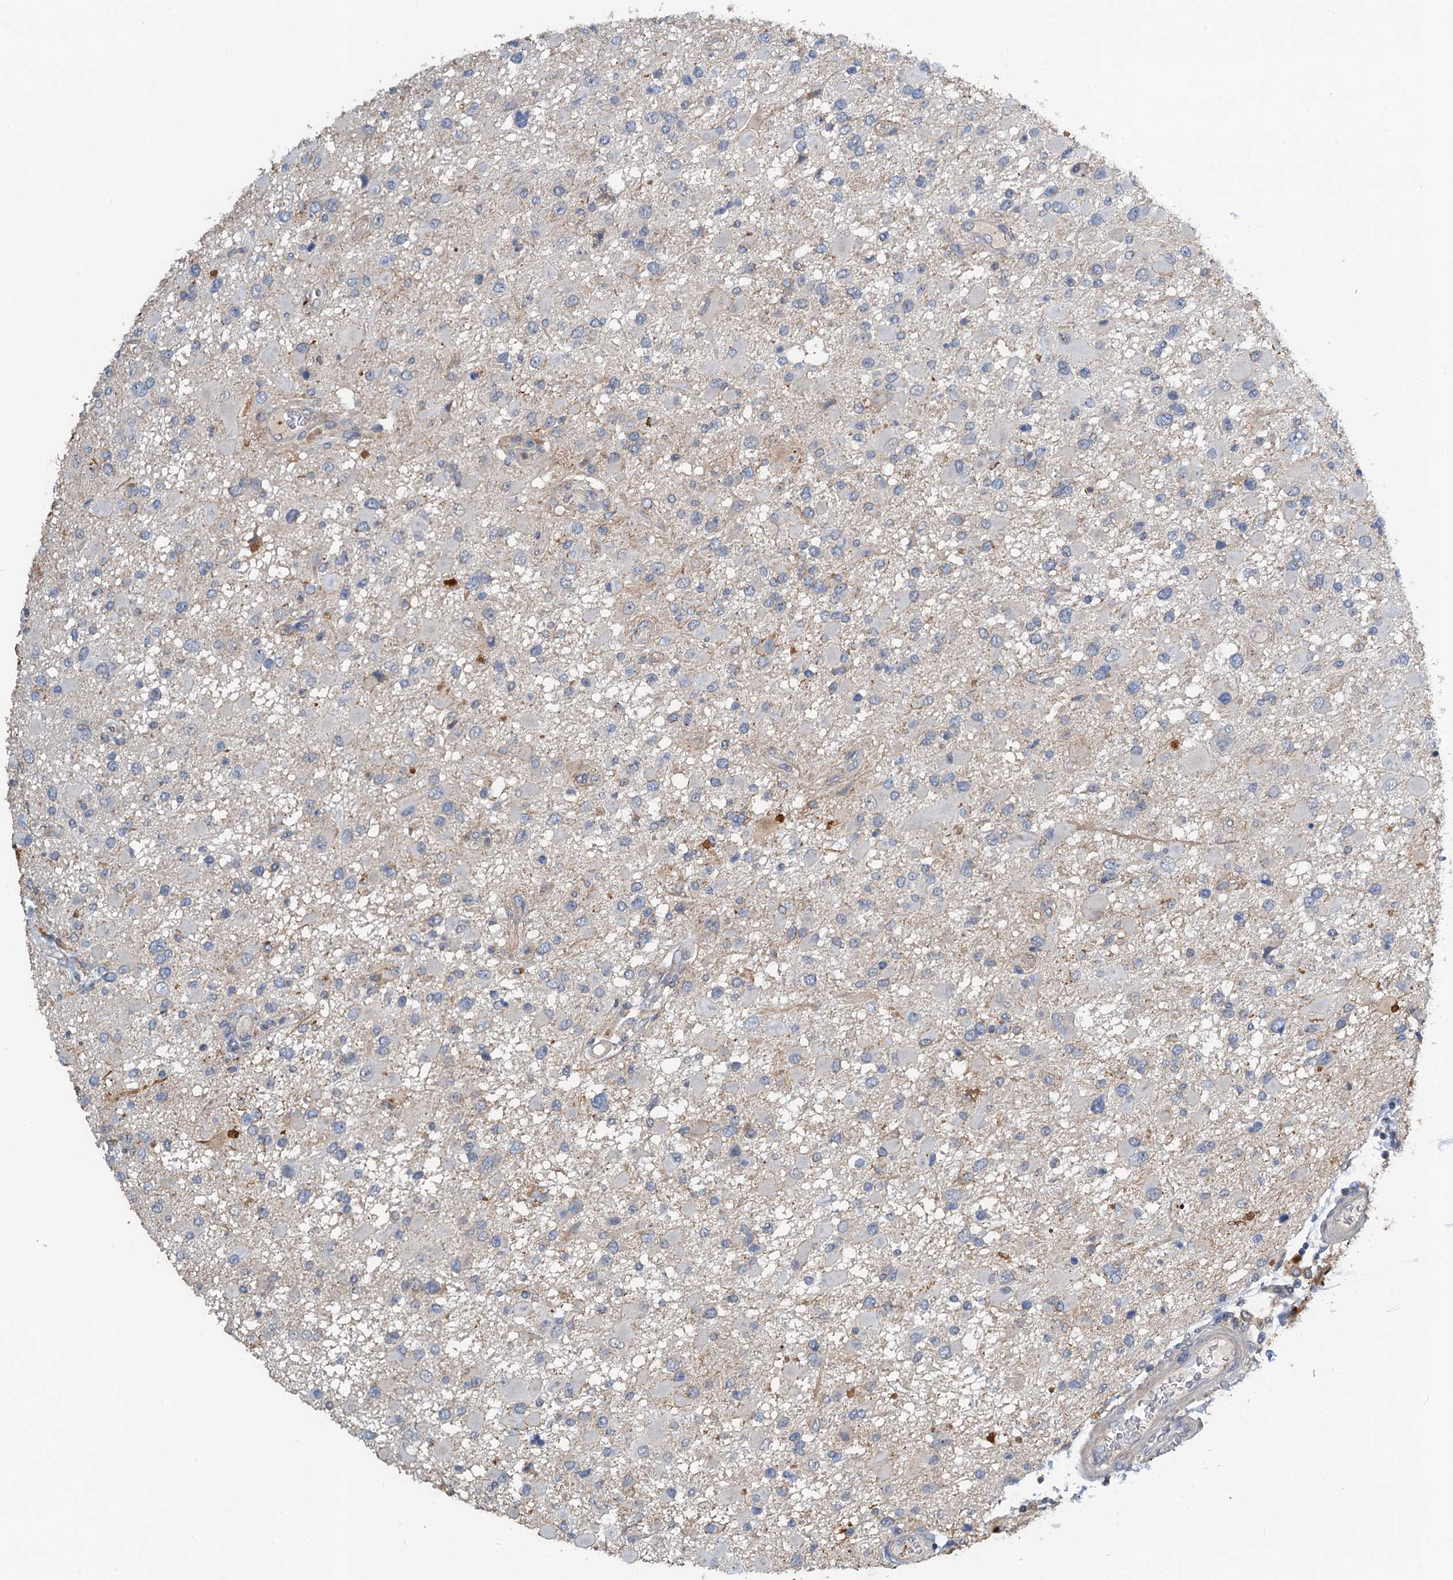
{"staining": {"intensity": "negative", "quantity": "none", "location": "none"}, "tissue": "glioma", "cell_type": "Tumor cells", "image_type": "cancer", "snomed": [{"axis": "morphology", "description": "Glioma, malignant, High grade"}, {"axis": "topography", "description": "Brain"}], "caption": "An immunohistochemistry histopathology image of glioma is shown. There is no staining in tumor cells of glioma. The staining is performed using DAB (3,3'-diaminobenzidine) brown chromogen with nuclei counter-stained in using hematoxylin.", "gene": "ZNF606", "patient": {"sex": "male", "age": 53}}